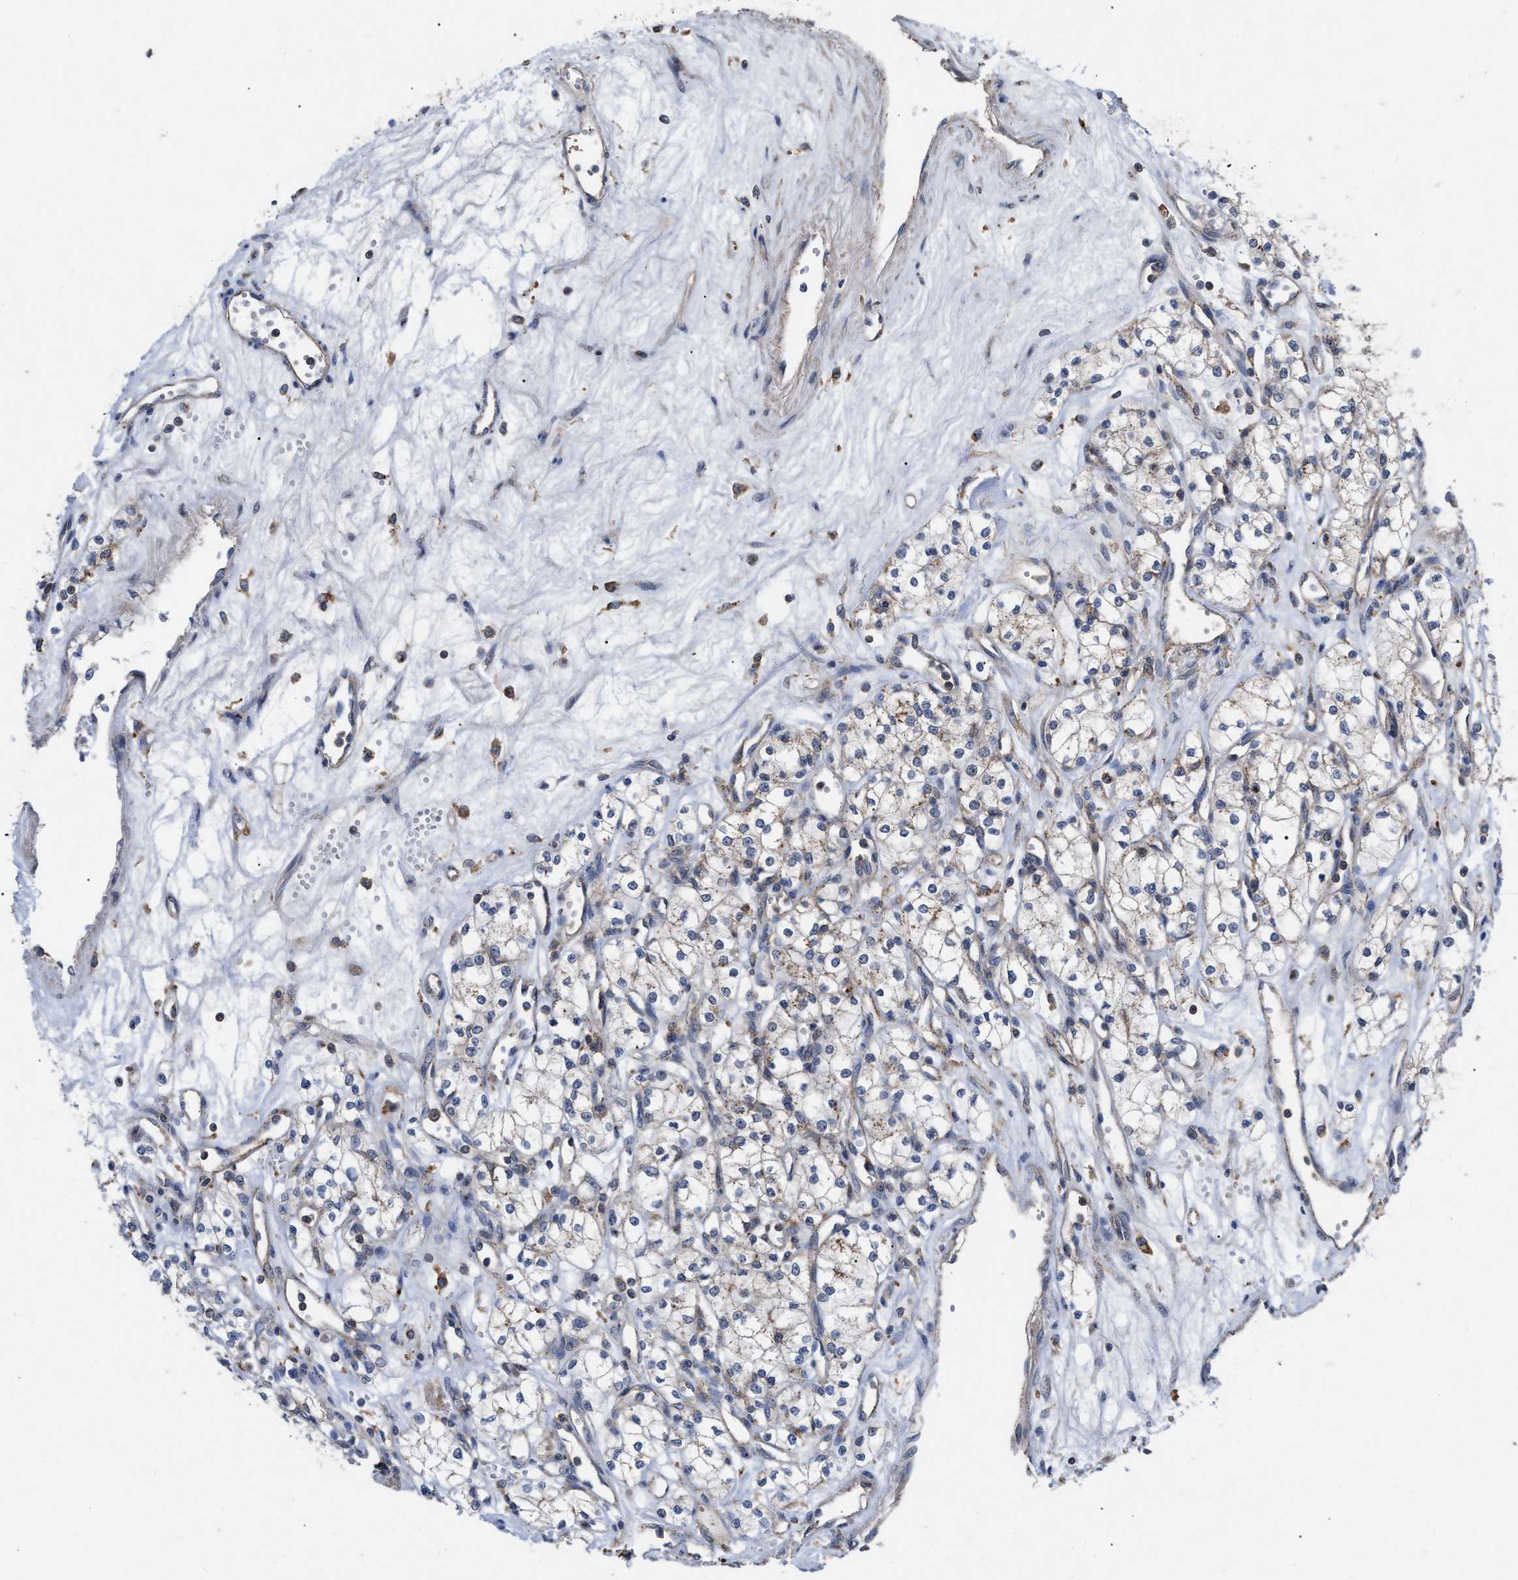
{"staining": {"intensity": "negative", "quantity": "none", "location": "none"}, "tissue": "renal cancer", "cell_type": "Tumor cells", "image_type": "cancer", "snomed": [{"axis": "morphology", "description": "Adenocarcinoma, NOS"}, {"axis": "topography", "description": "Kidney"}], "caption": "Tumor cells are negative for protein expression in human renal cancer (adenocarcinoma). (Stains: DAB immunohistochemistry with hematoxylin counter stain, Microscopy: brightfield microscopy at high magnification).", "gene": "FAM171A2", "patient": {"sex": "male", "age": 59}}